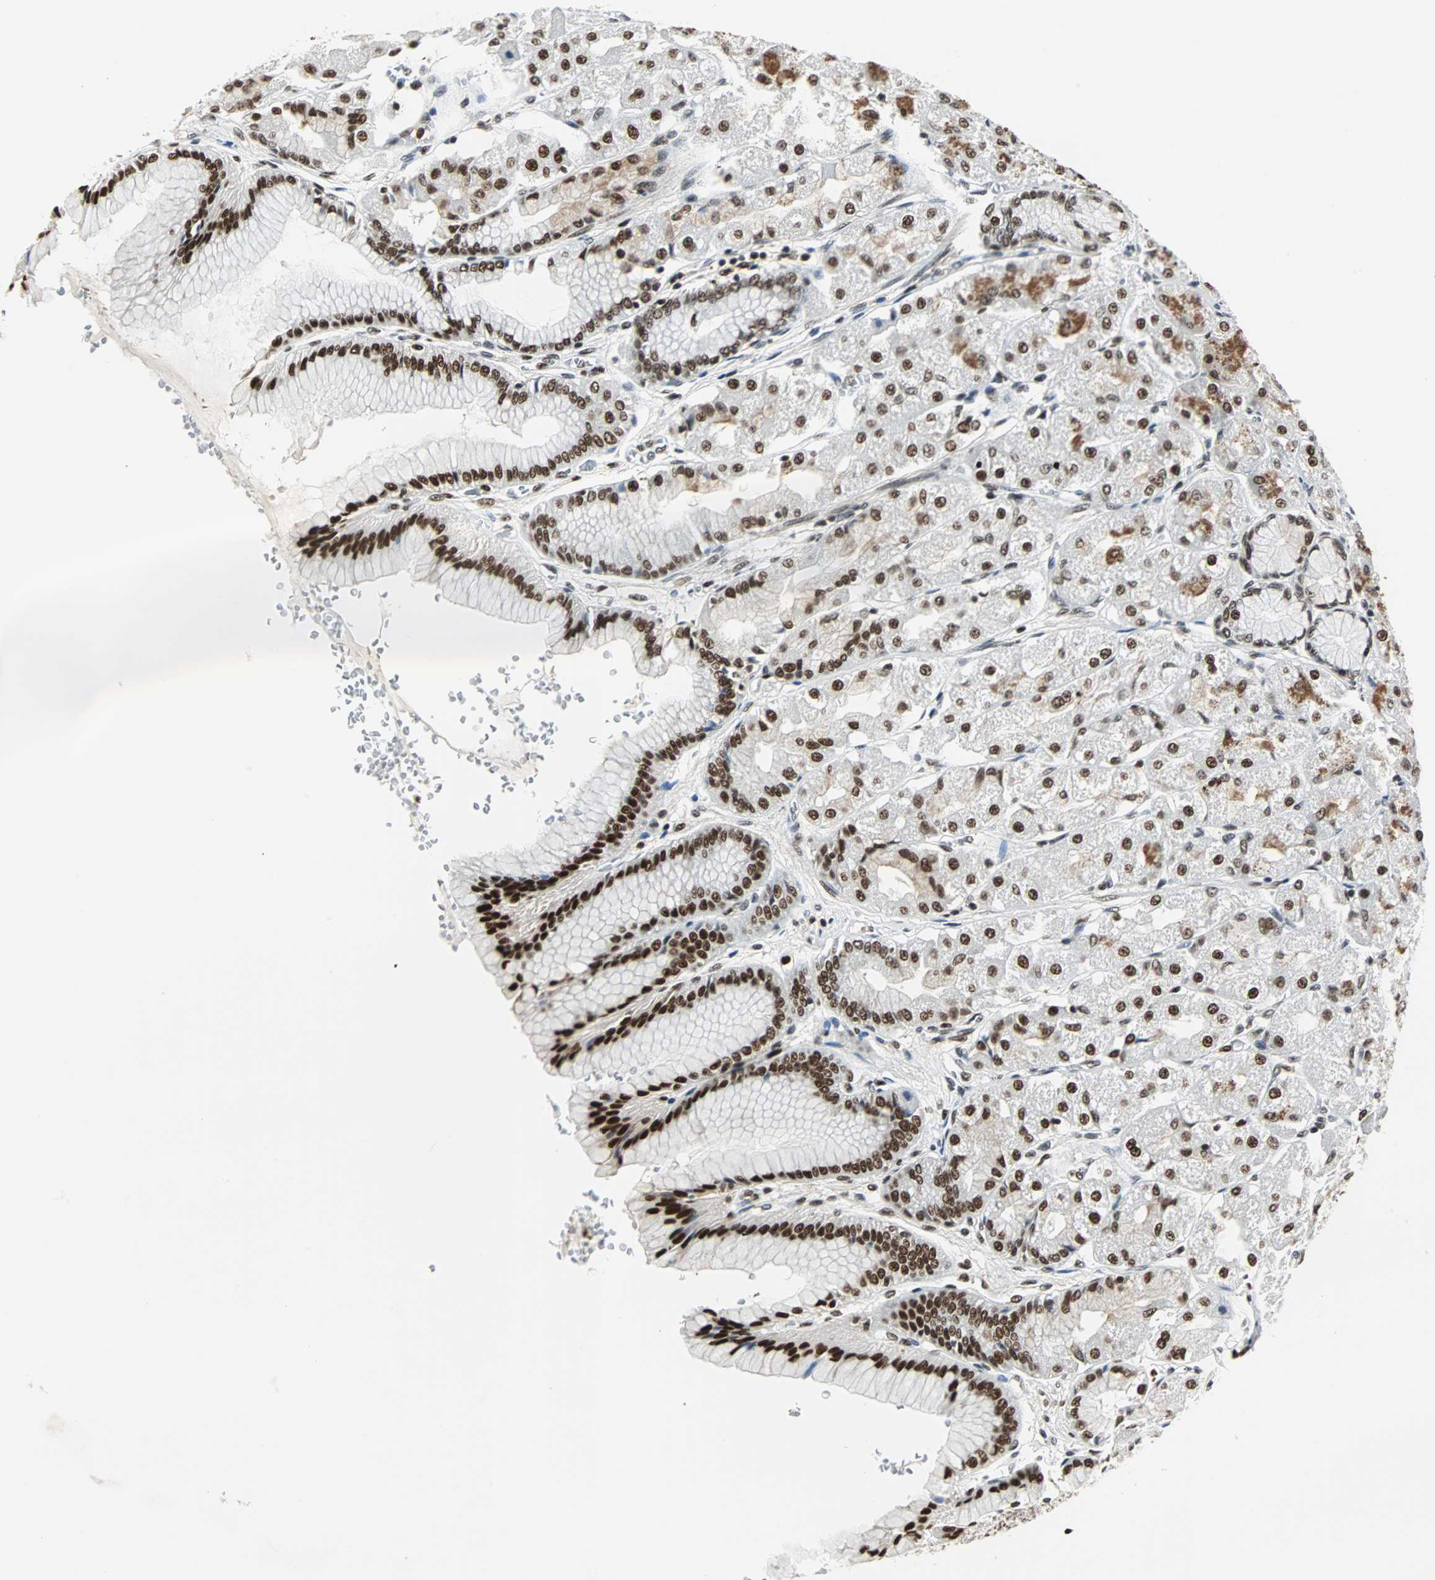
{"staining": {"intensity": "strong", "quantity": "25%-75%", "location": "nuclear"}, "tissue": "stomach", "cell_type": "Glandular cells", "image_type": "normal", "snomed": [{"axis": "morphology", "description": "Normal tissue, NOS"}, {"axis": "morphology", "description": "Adenocarcinoma, NOS"}, {"axis": "topography", "description": "Stomach"}, {"axis": "topography", "description": "Stomach, lower"}], "caption": "Unremarkable stomach was stained to show a protein in brown. There is high levels of strong nuclear staining in approximately 25%-75% of glandular cells.", "gene": "XRCC4", "patient": {"sex": "female", "age": 65}}